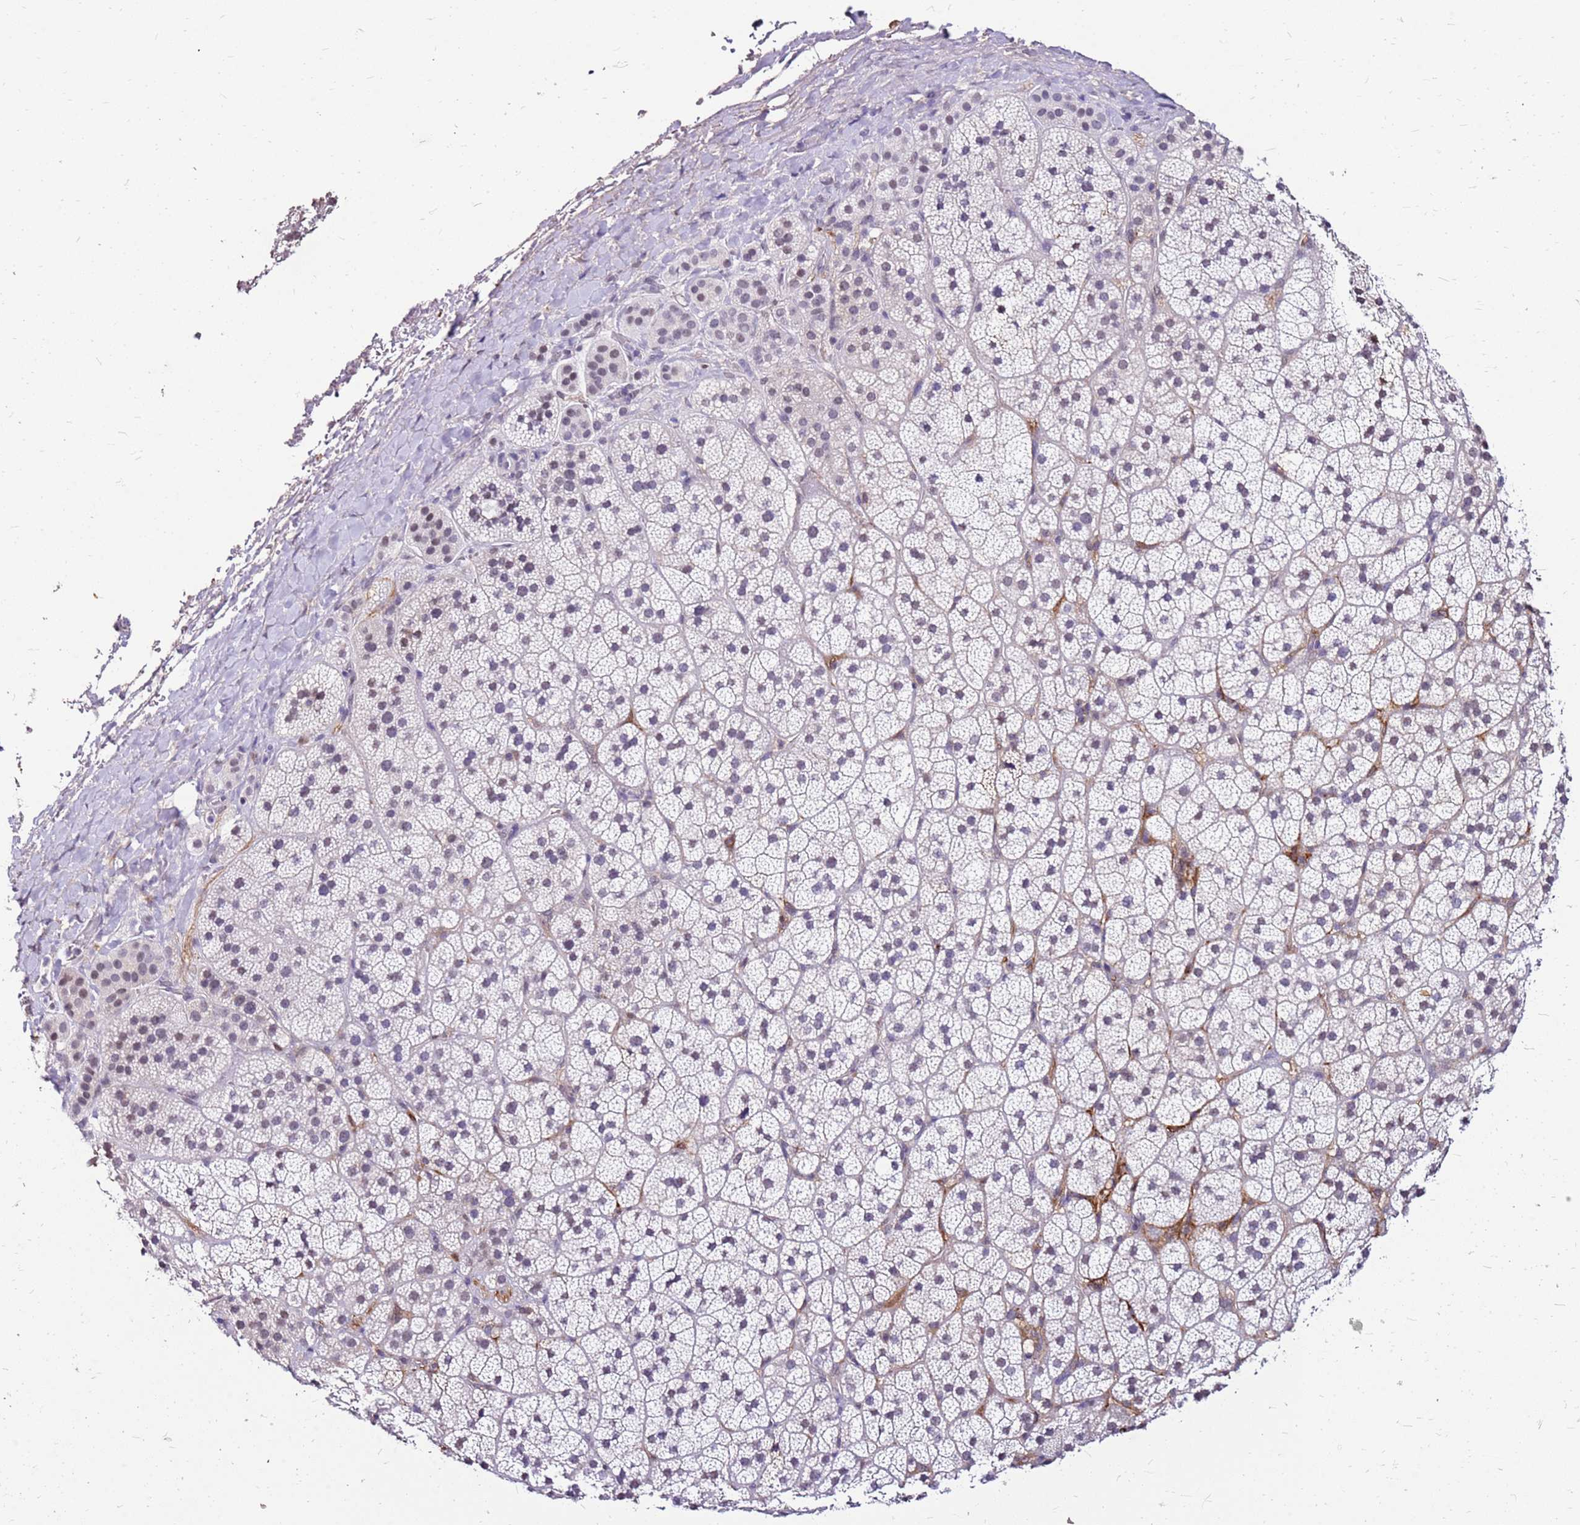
{"staining": {"intensity": "negative", "quantity": "none", "location": "none"}, "tissue": "adrenal gland", "cell_type": "Glandular cells", "image_type": "normal", "snomed": [{"axis": "morphology", "description": "Normal tissue, NOS"}, {"axis": "topography", "description": "Adrenal gland"}], "caption": "Immunohistochemical staining of normal human adrenal gland demonstrates no significant staining in glandular cells. (IHC, brightfield microscopy, high magnification).", "gene": "ALDH1A3", "patient": {"sex": "female", "age": 70}}